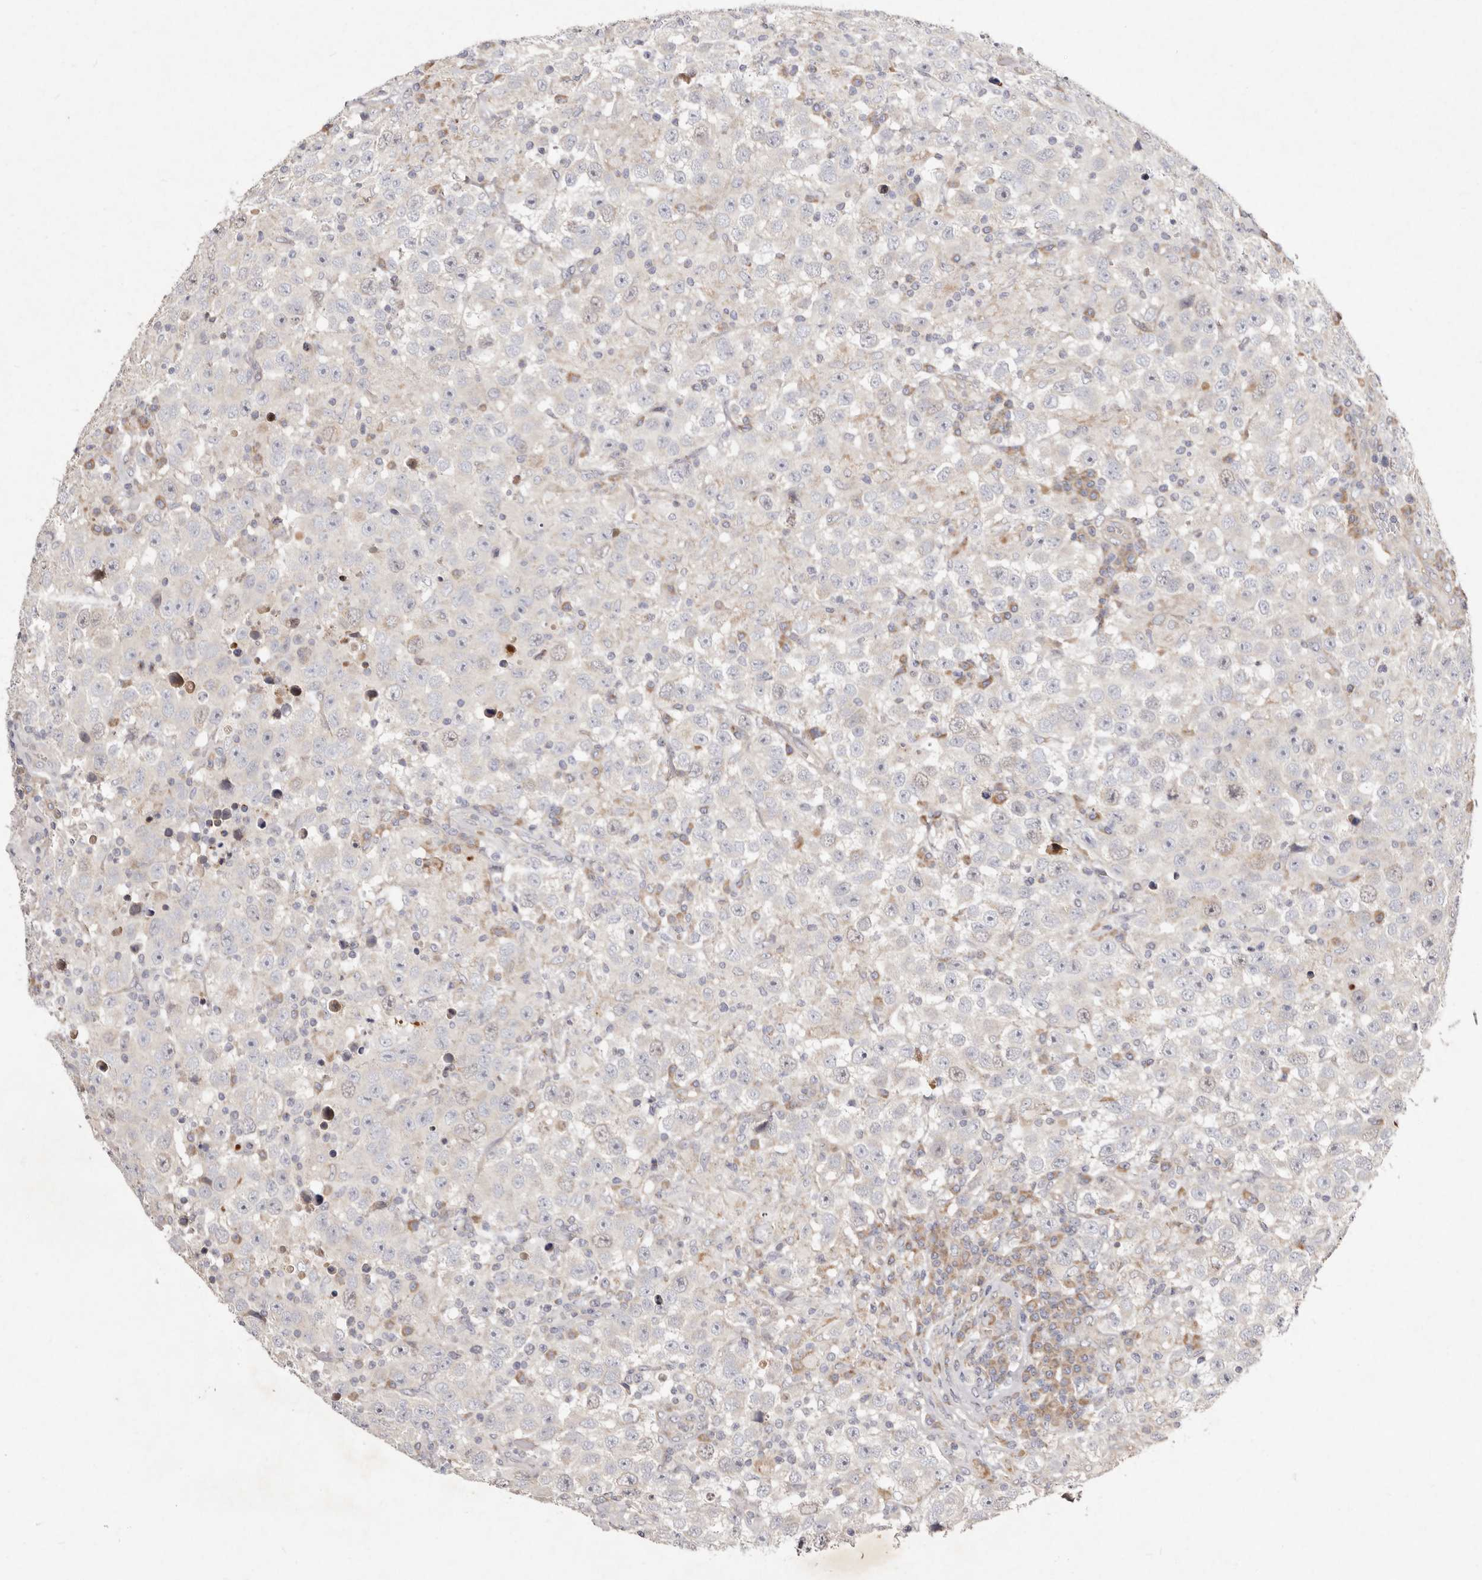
{"staining": {"intensity": "negative", "quantity": "none", "location": "none"}, "tissue": "testis cancer", "cell_type": "Tumor cells", "image_type": "cancer", "snomed": [{"axis": "morphology", "description": "Seminoma, NOS"}, {"axis": "topography", "description": "Testis"}], "caption": "Tumor cells show no significant expression in seminoma (testis).", "gene": "SLC25A20", "patient": {"sex": "male", "age": 41}}